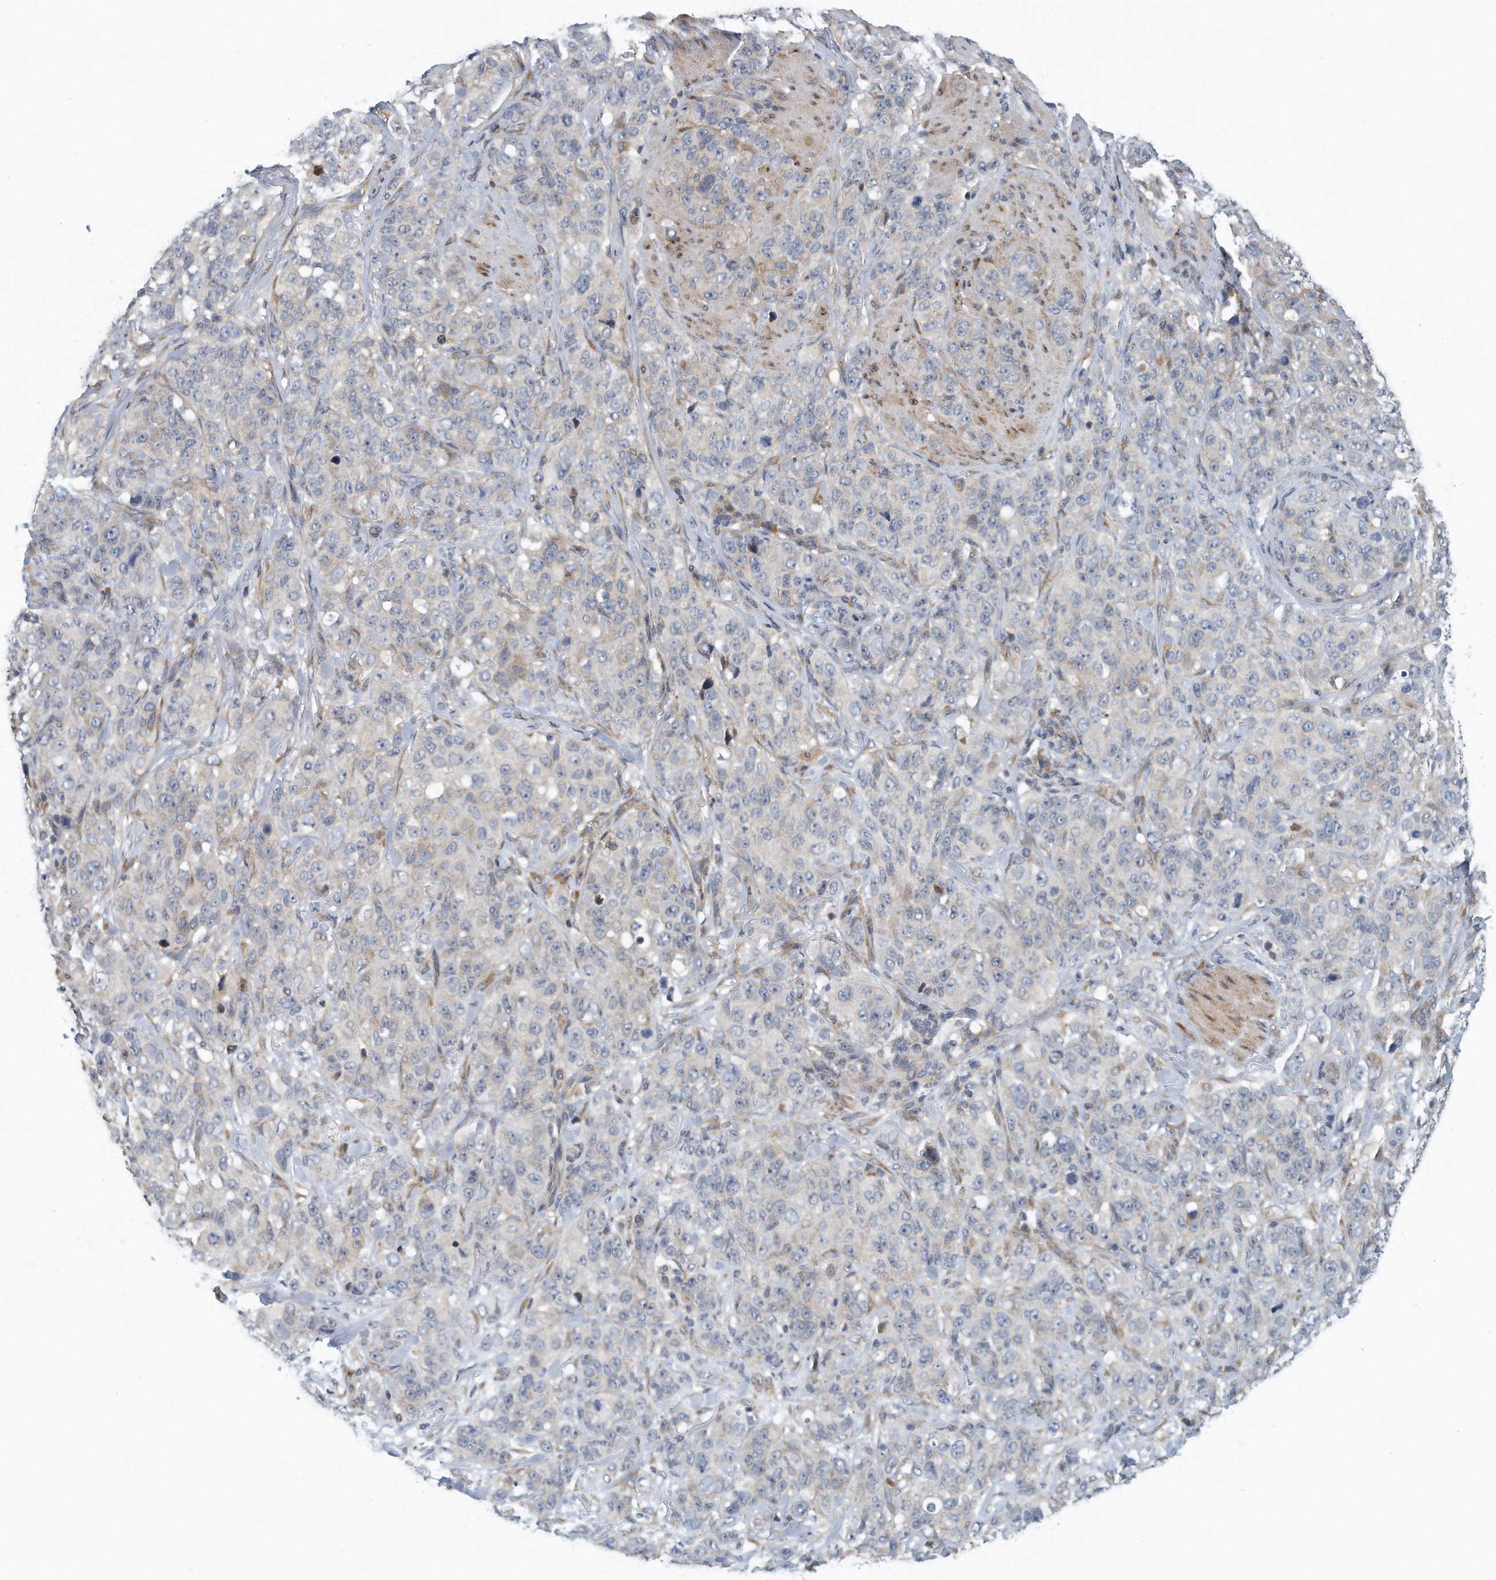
{"staining": {"intensity": "negative", "quantity": "none", "location": "none"}, "tissue": "stomach cancer", "cell_type": "Tumor cells", "image_type": "cancer", "snomed": [{"axis": "morphology", "description": "Adenocarcinoma, NOS"}, {"axis": "topography", "description": "Stomach"}], "caption": "This is a histopathology image of immunohistochemistry staining of stomach adenocarcinoma, which shows no expression in tumor cells.", "gene": "VLDLR", "patient": {"sex": "male", "age": 48}}